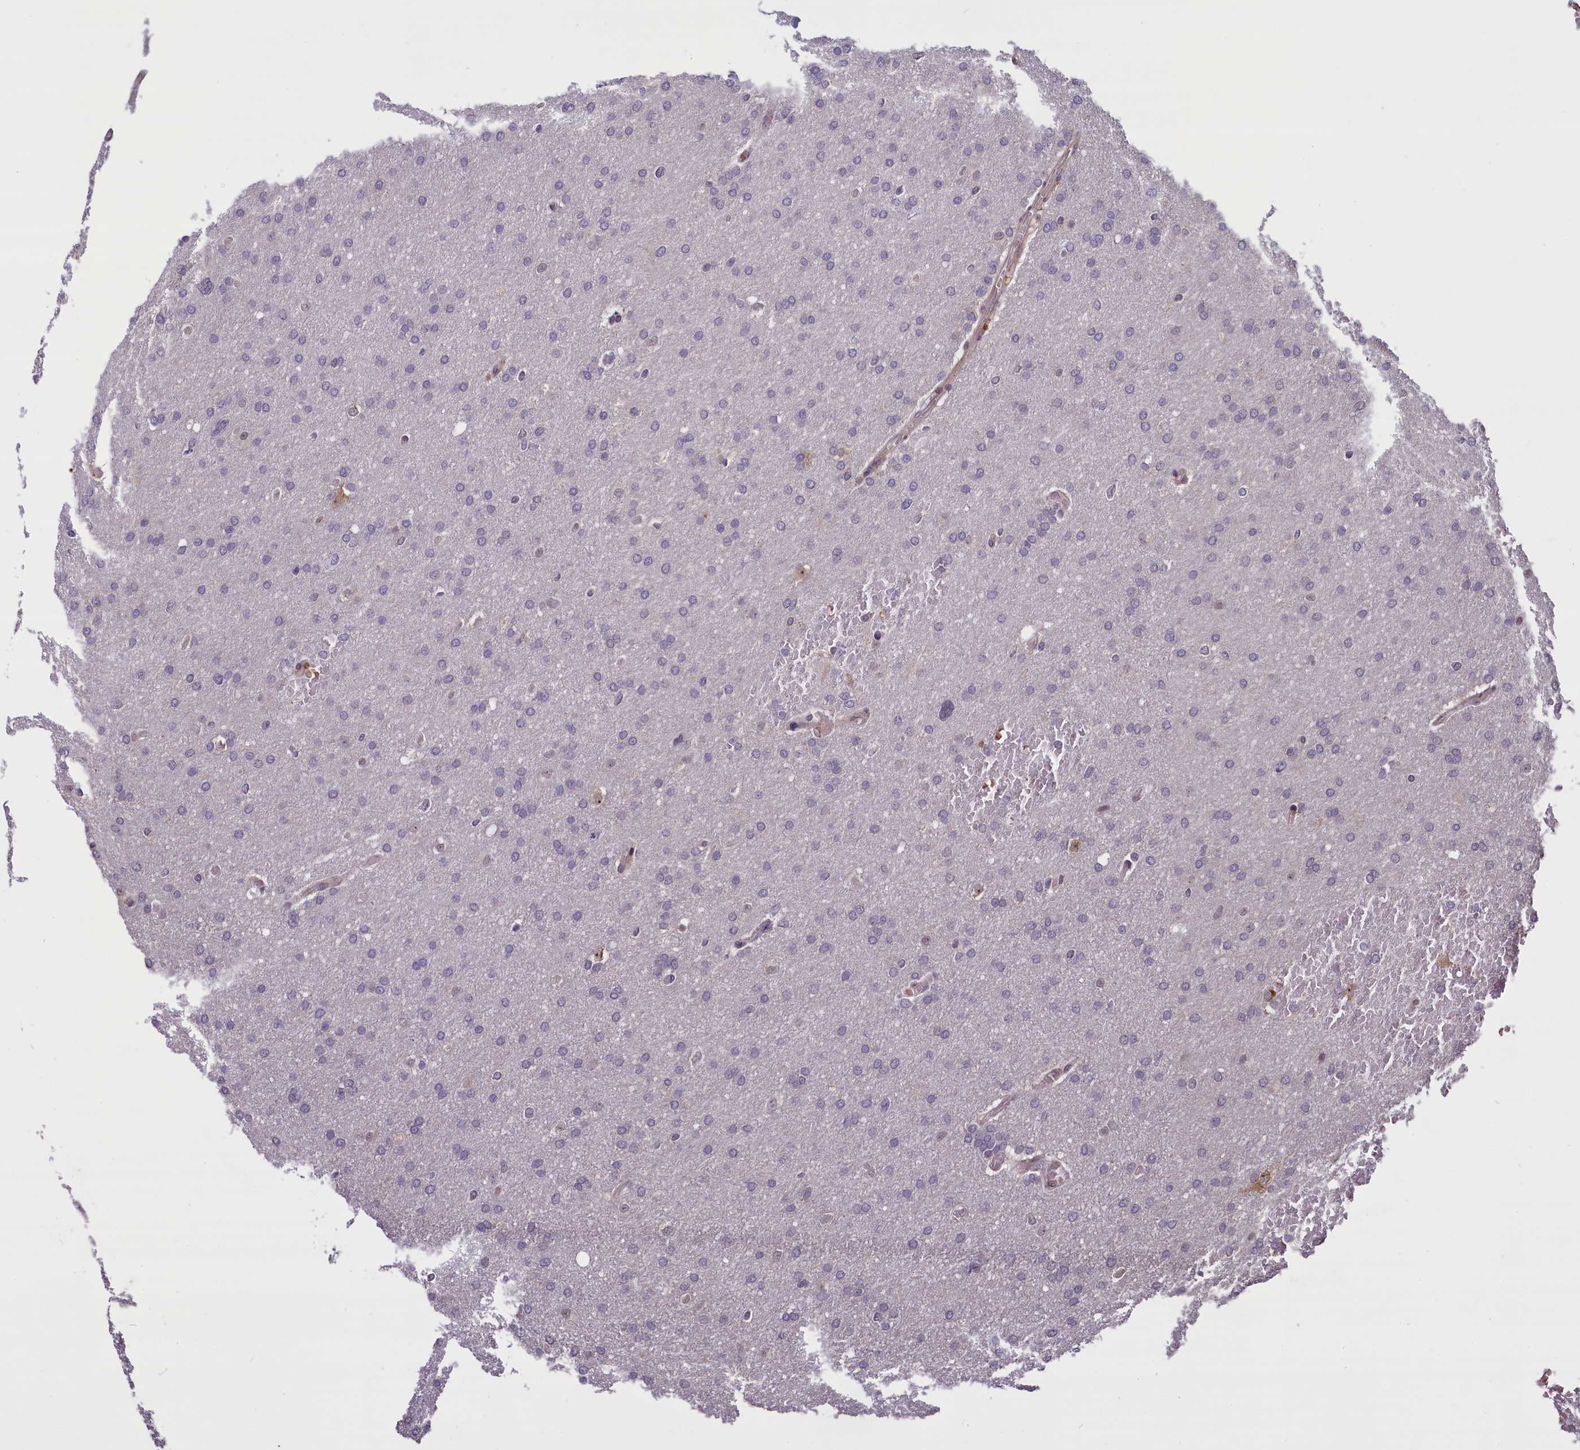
{"staining": {"intensity": "negative", "quantity": "none", "location": "none"}, "tissue": "glioma", "cell_type": "Tumor cells", "image_type": "cancer", "snomed": [{"axis": "morphology", "description": "Glioma, malignant, High grade"}, {"axis": "topography", "description": "Cerebral cortex"}], "caption": "The histopathology image reveals no significant expression in tumor cells of glioma.", "gene": "SHFL", "patient": {"sex": "female", "age": 36}}